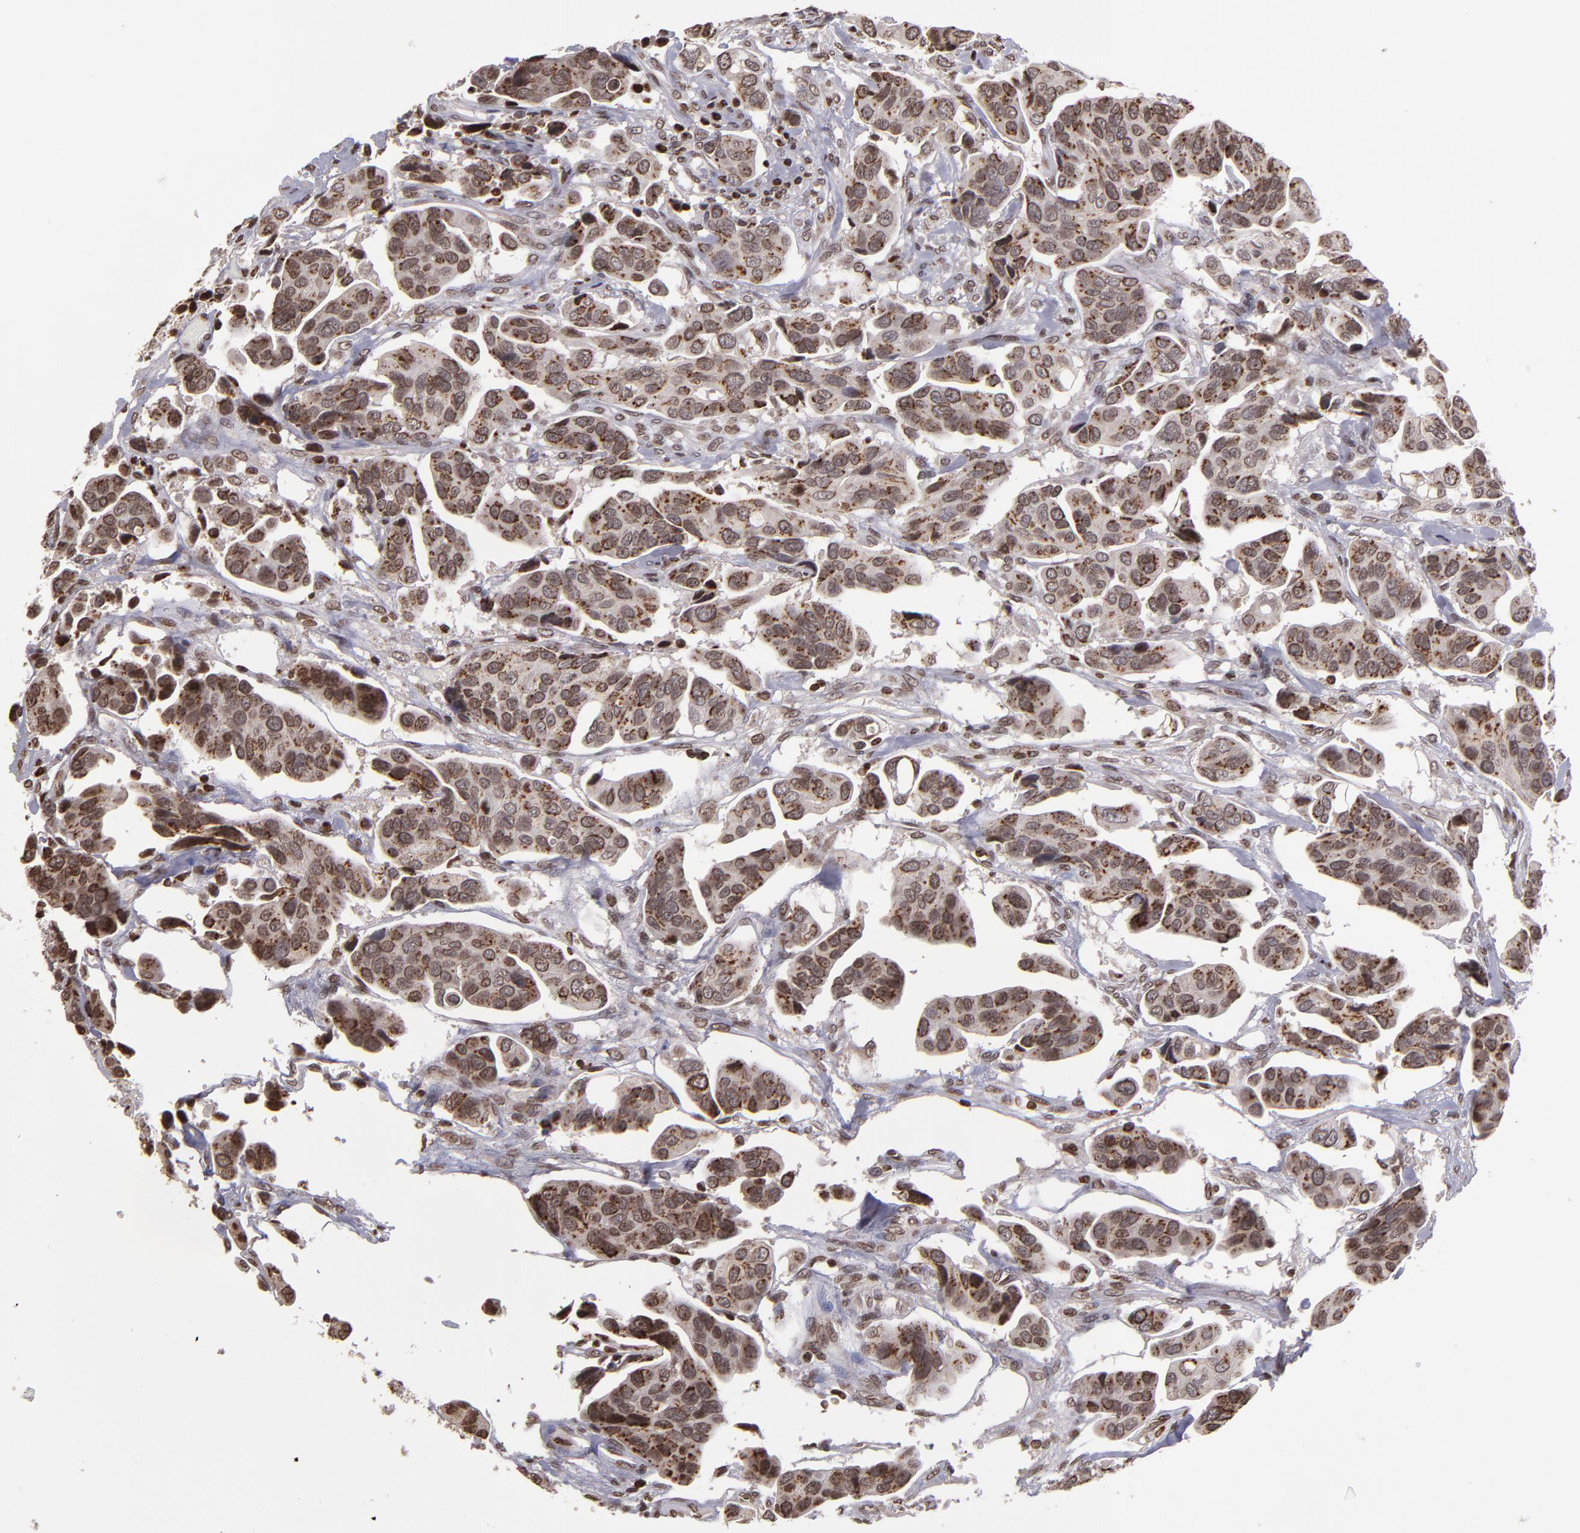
{"staining": {"intensity": "moderate", "quantity": ">75%", "location": "cytoplasmic/membranous,nuclear"}, "tissue": "urothelial cancer", "cell_type": "Tumor cells", "image_type": "cancer", "snomed": [{"axis": "morphology", "description": "Adenocarcinoma, NOS"}, {"axis": "topography", "description": "Urinary bladder"}], "caption": "Moderate cytoplasmic/membranous and nuclear protein expression is appreciated in about >75% of tumor cells in urothelial cancer. (Brightfield microscopy of DAB IHC at high magnification).", "gene": "CSDC2", "patient": {"sex": "male", "age": 61}}